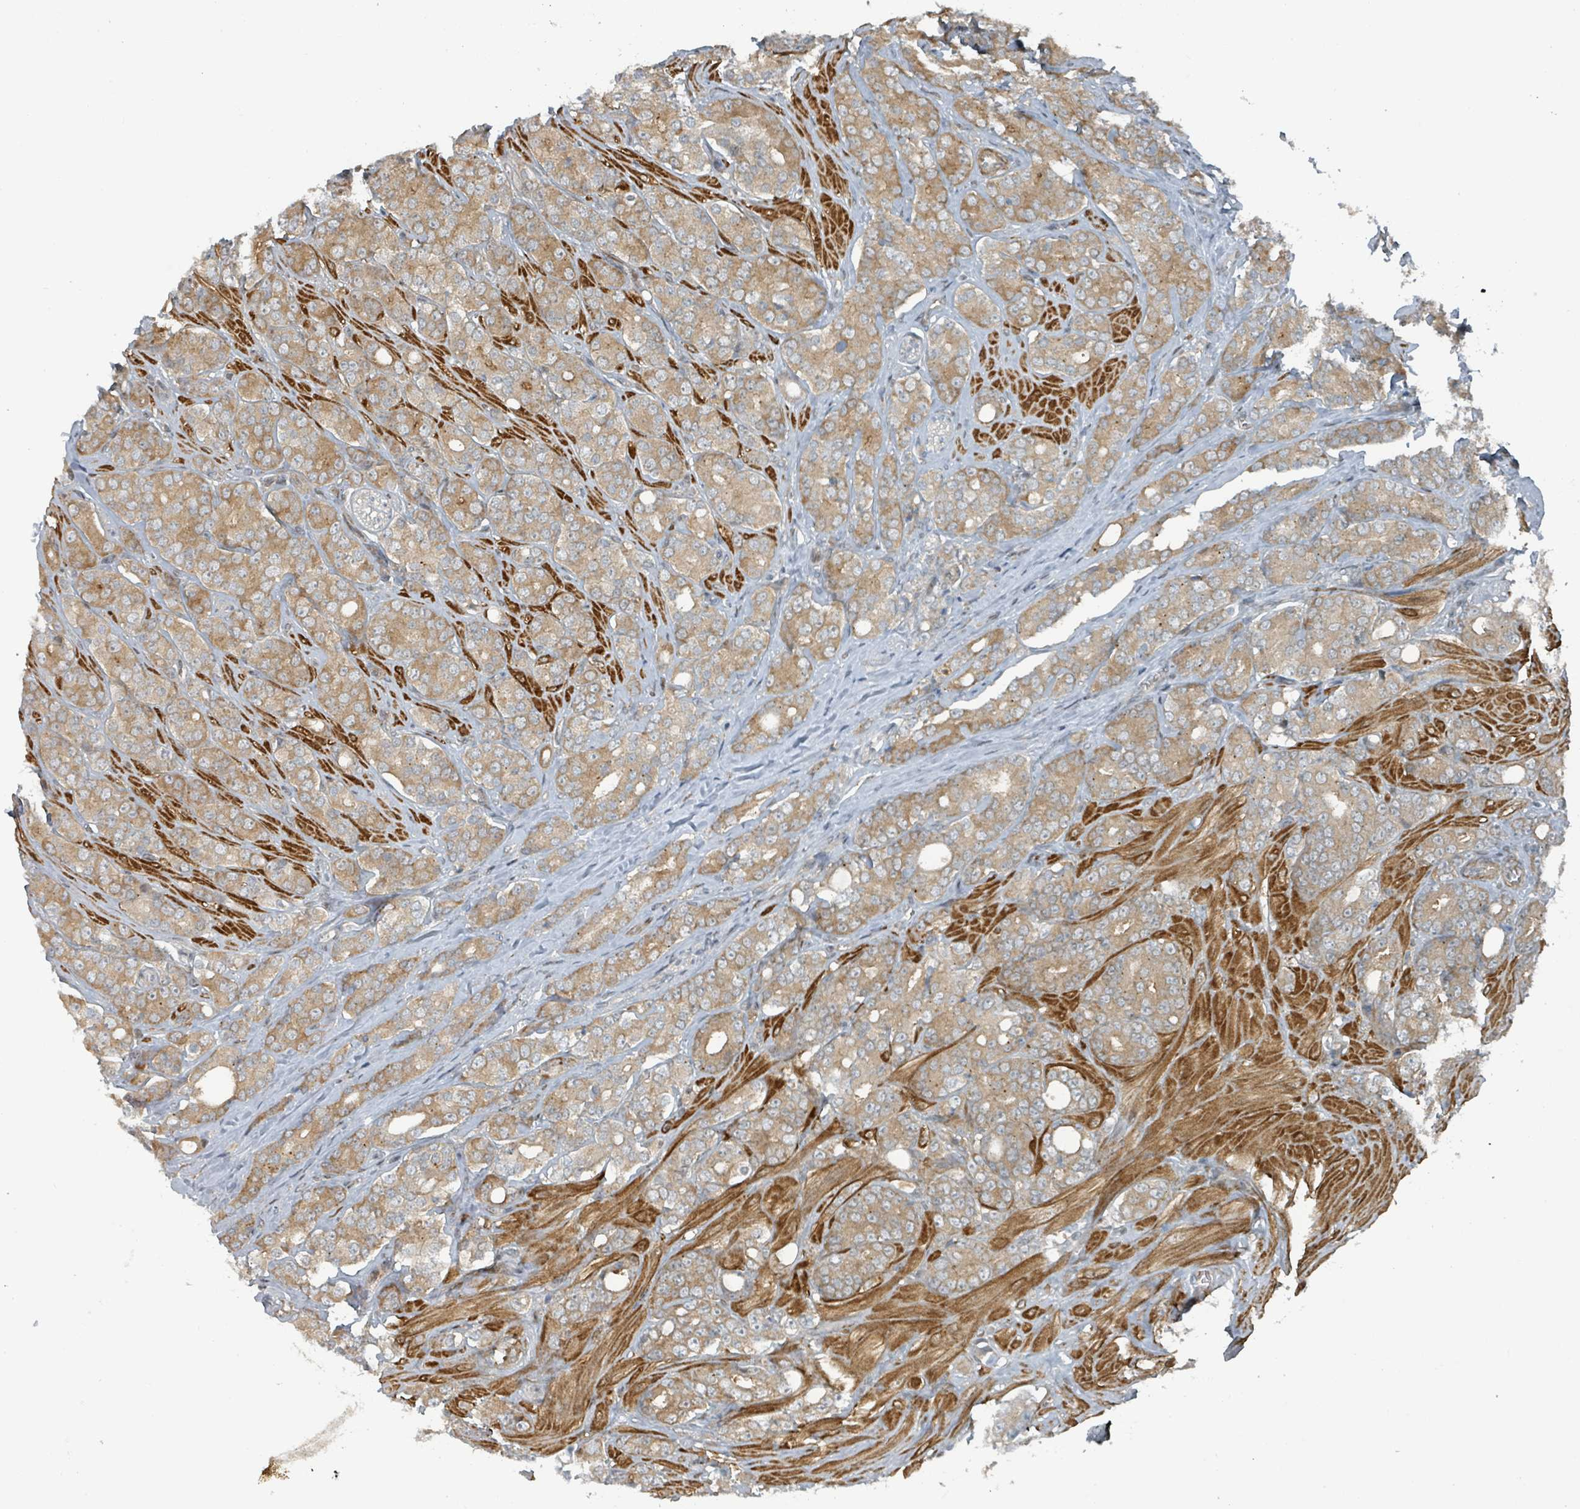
{"staining": {"intensity": "moderate", "quantity": ">75%", "location": "cytoplasmic/membranous"}, "tissue": "prostate cancer", "cell_type": "Tumor cells", "image_type": "cancer", "snomed": [{"axis": "morphology", "description": "Adenocarcinoma, High grade"}, {"axis": "topography", "description": "Prostate"}], "caption": "This is a histology image of IHC staining of prostate cancer, which shows moderate expression in the cytoplasmic/membranous of tumor cells.", "gene": "RHPN2", "patient": {"sex": "male", "age": 62}}